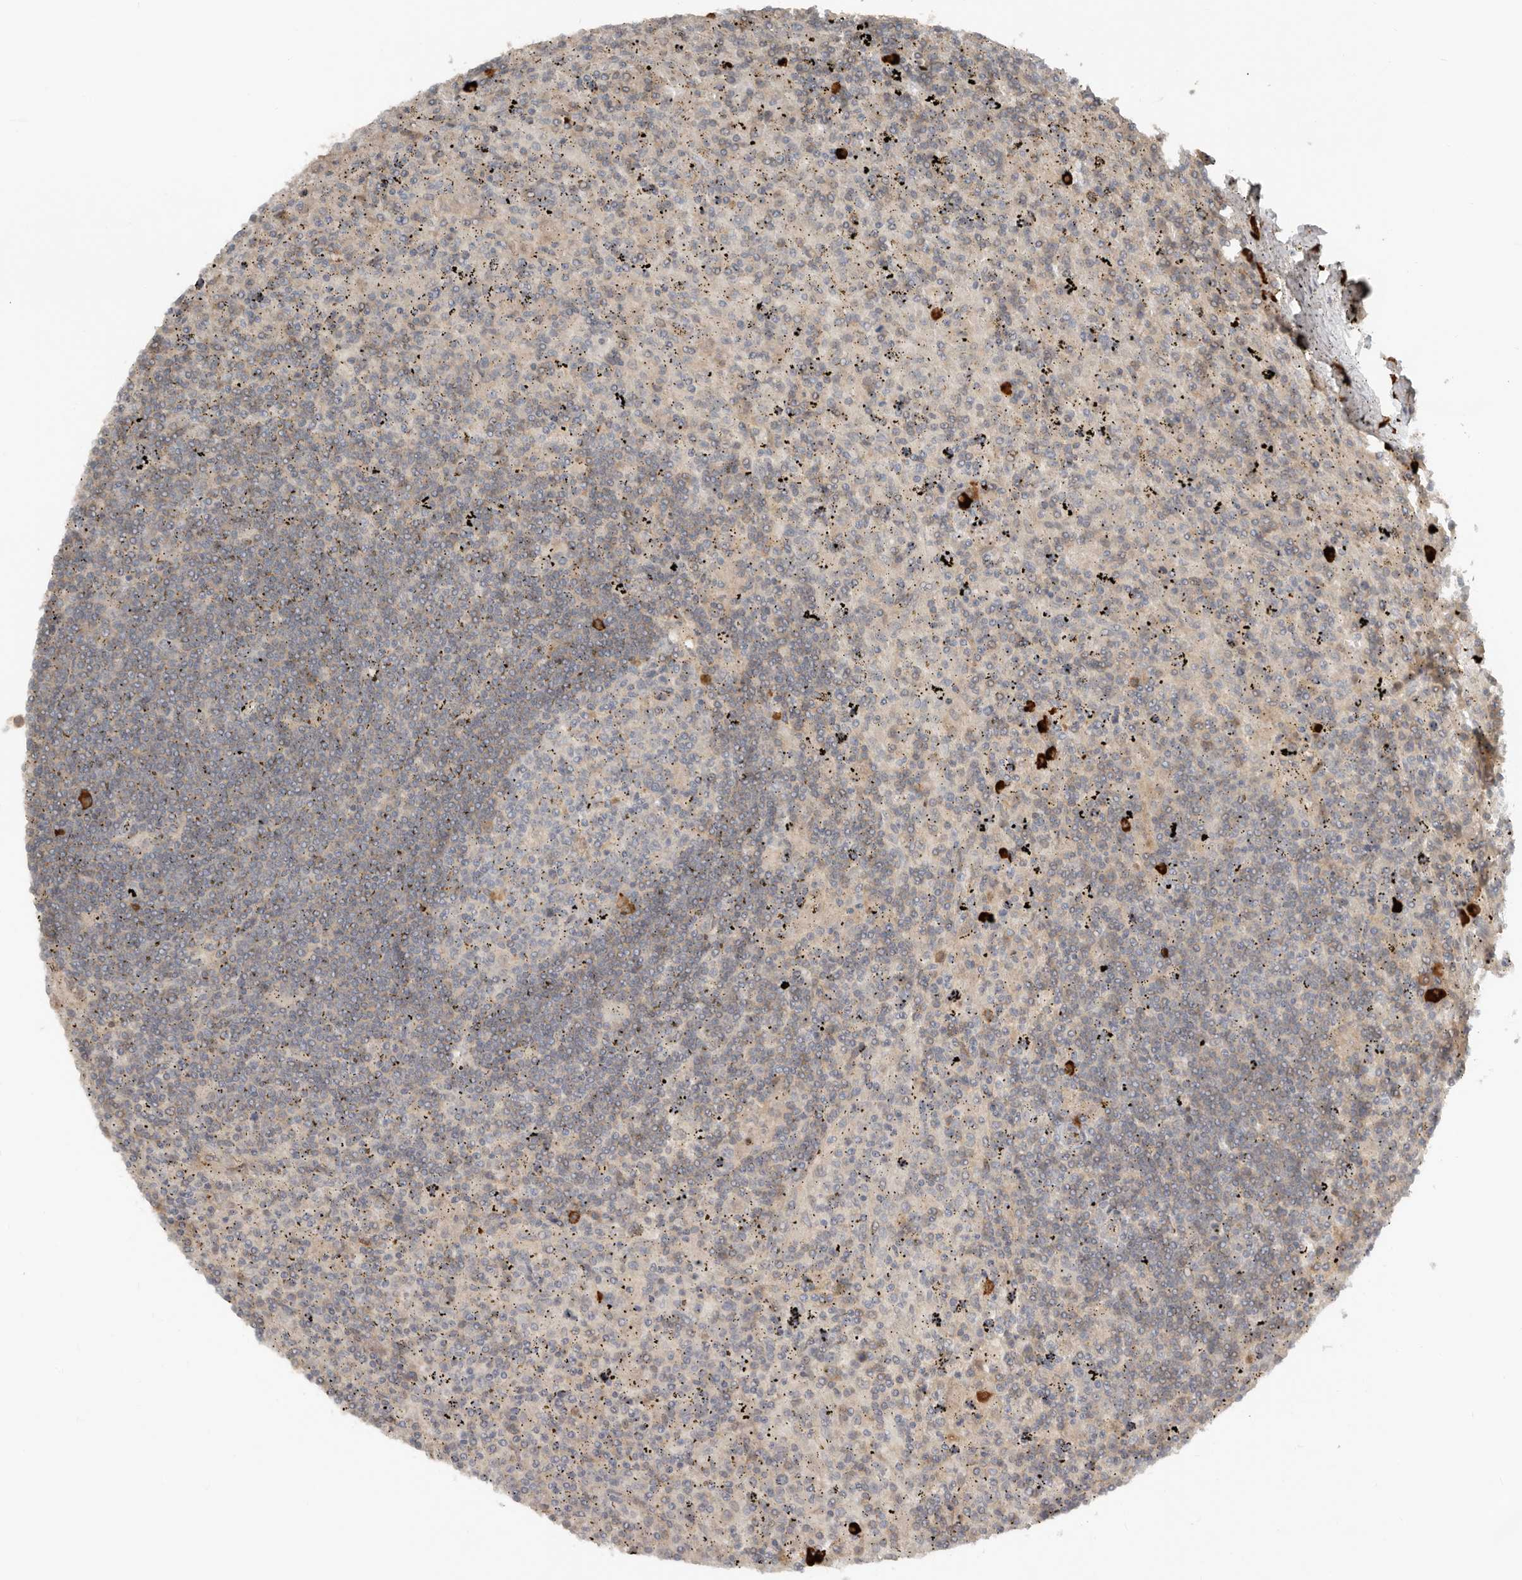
{"staining": {"intensity": "negative", "quantity": "none", "location": "none"}, "tissue": "lymphoma", "cell_type": "Tumor cells", "image_type": "cancer", "snomed": [{"axis": "morphology", "description": "Malignant lymphoma, non-Hodgkin's type, Low grade"}, {"axis": "topography", "description": "Spleen"}], "caption": "Tumor cells show no significant staining in low-grade malignant lymphoma, non-Hodgkin's type.", "gene": "TEAD3", "patient": {"sex": "male", "age": 76}}